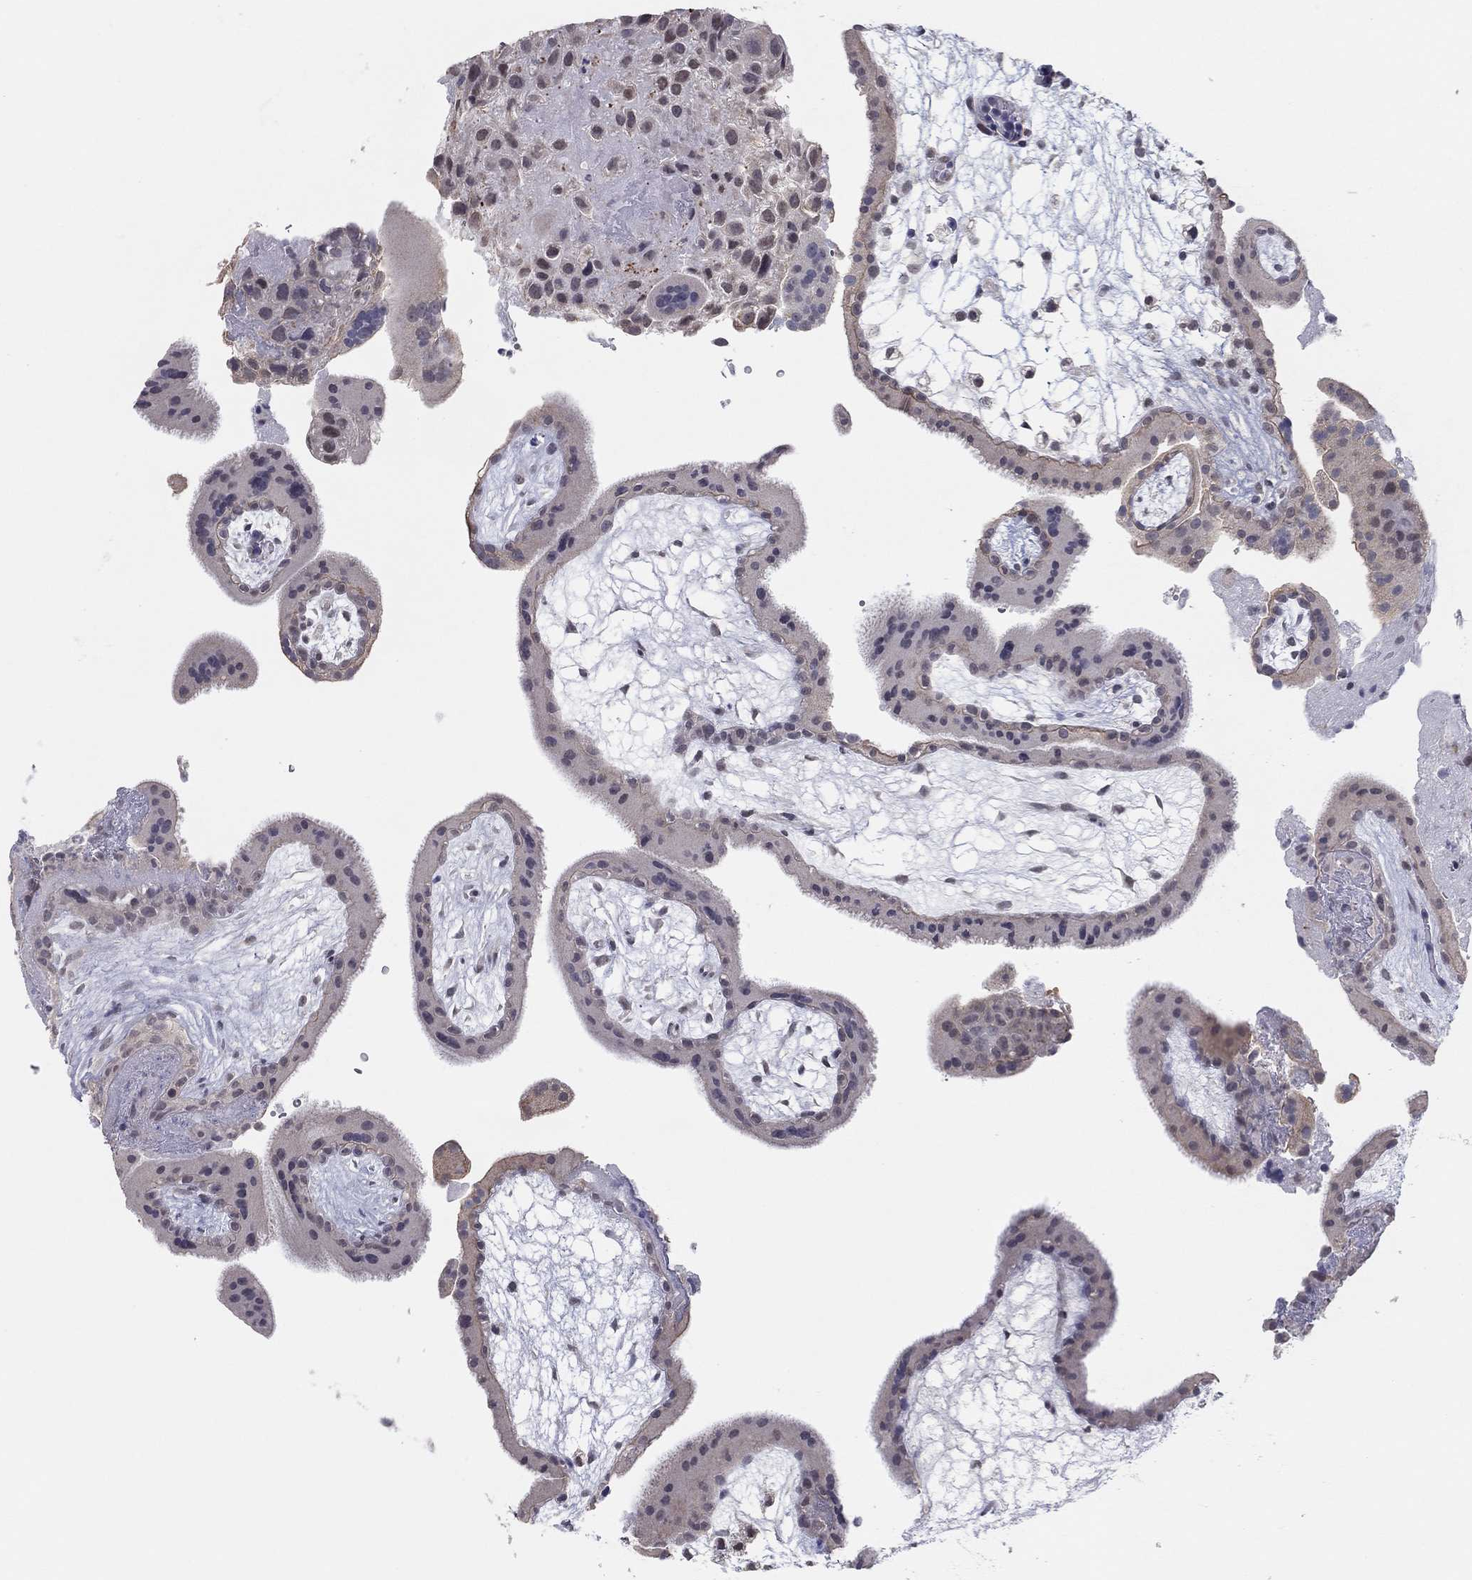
{"staining": {"intensity": "negative", "quantity": "none", "location": "none"}, "tissue": "placenta", "cell_type": "Decidual cells", "image_type": "normal", "snomed": [{"axis": "morphology", "description": "Normal tissue, NOS"}, {"axis": "topography", "description": "Placenta"}], "caption": "A photomicrograph of placenta stained for a protein reveals no brown staining in decidual cells. The staining was performed using DAB (3,3'-diaminobenzidine) to visualize the protein expression in brown, while the nuclei were stained in blue with hematoxylin (Magnification: 20x).", "gene": "SLC22A2", "patient": {"sex": "female", "age": 19}}